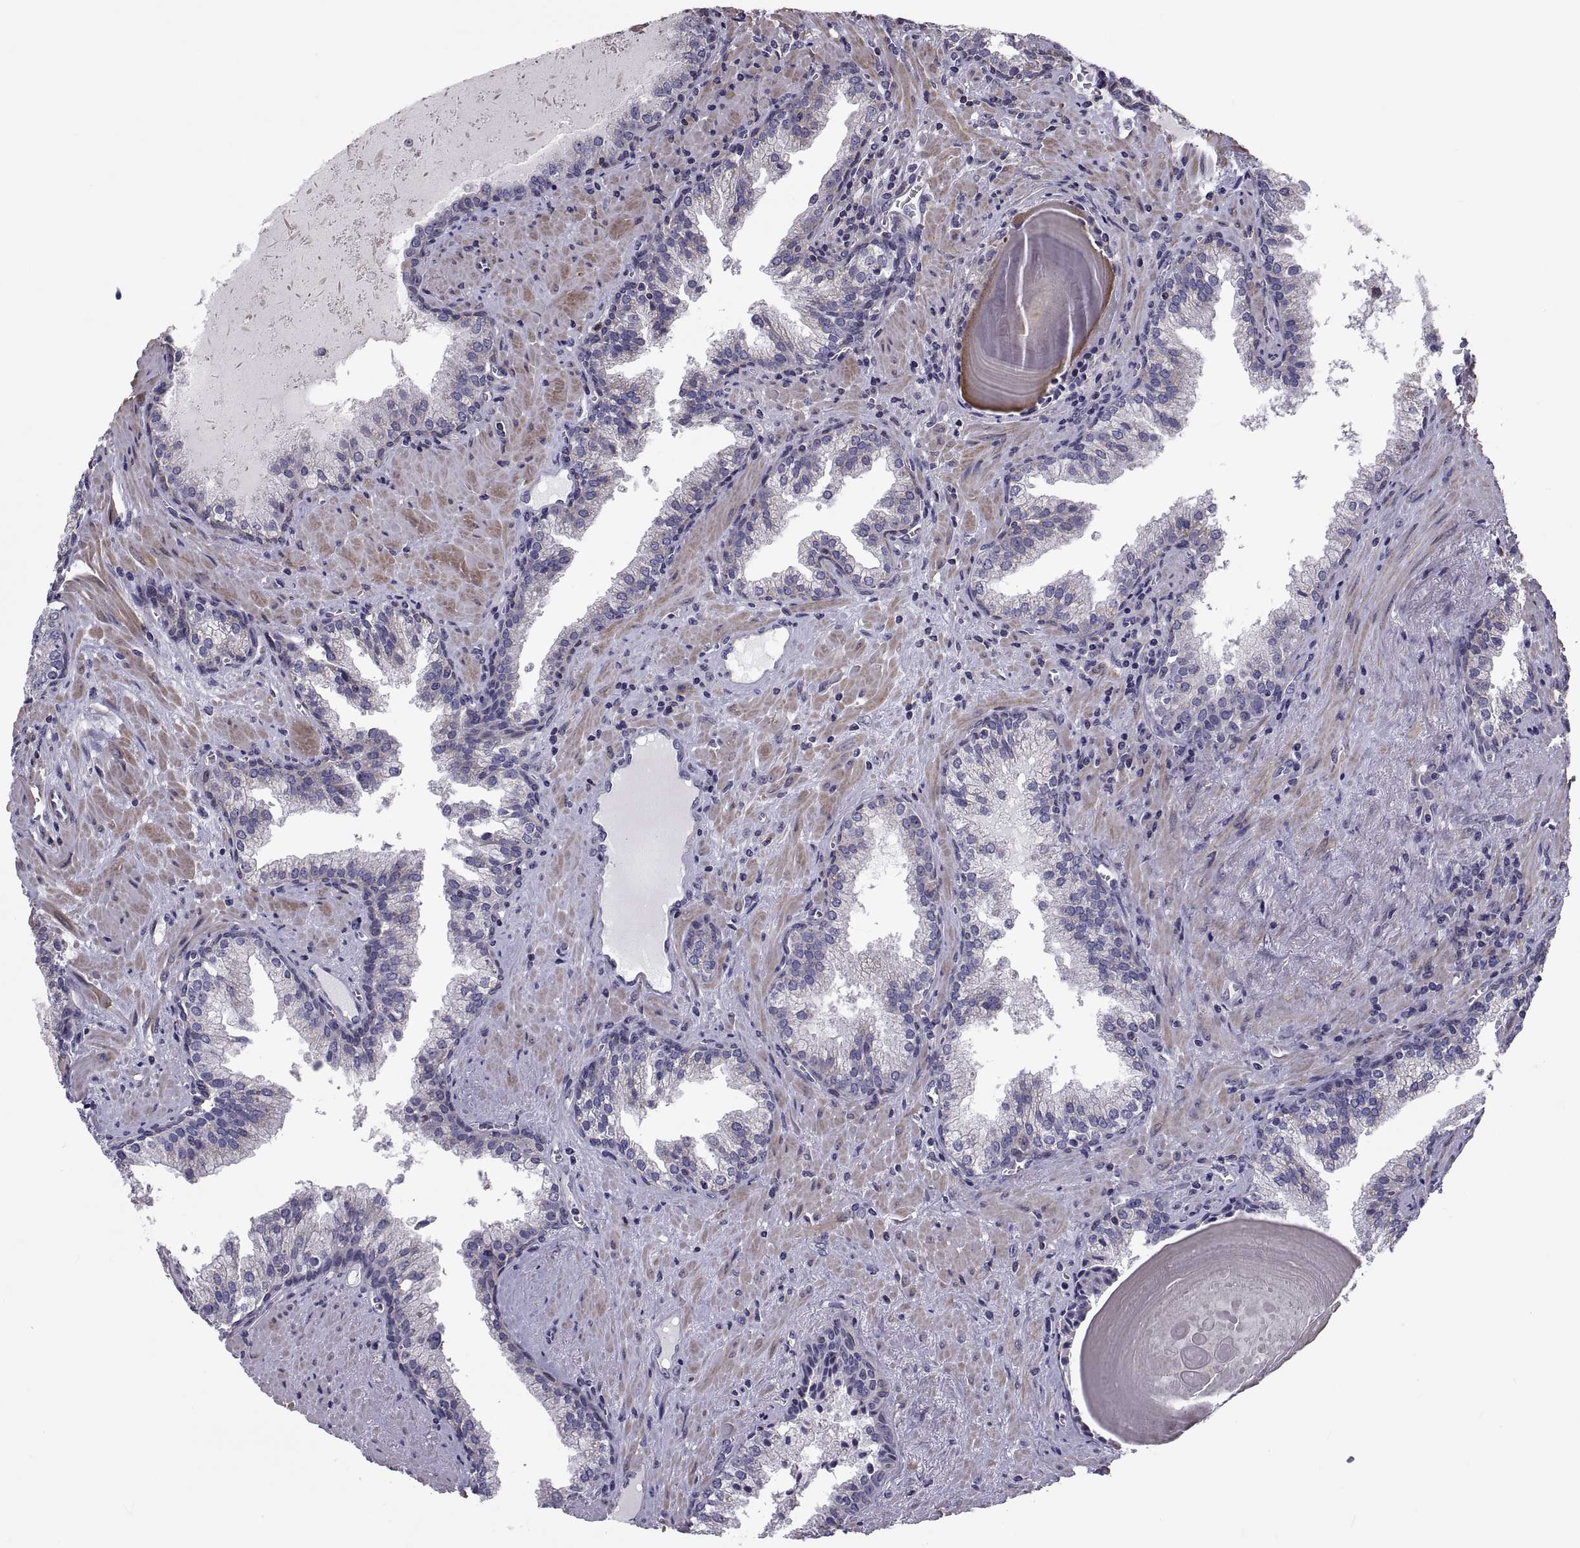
{"staining": {"intensity": "moderate", "quantity": "<25%", "location": "cytoplasmic/membranous"}, "tissue": "prostate cancer", "cell_type": "Tumor cells", "image_type": "cancer", "snomed": [{"axis": "morphology", "description": "Adenocarcinoma, High grade"}, {"axis": "topography", "description": "Prostate"}], "caption": "A brown stain highlights moderate cytoplasmic/membranous positivity of a protein in prostate cancer (high-grade adenocarcinoma) tumor cells. (brown staining indicates protein expression, while blue staining denotes nuclei).", "gene": "ANO1", "patient": {"sex": "male", "age": 68}}